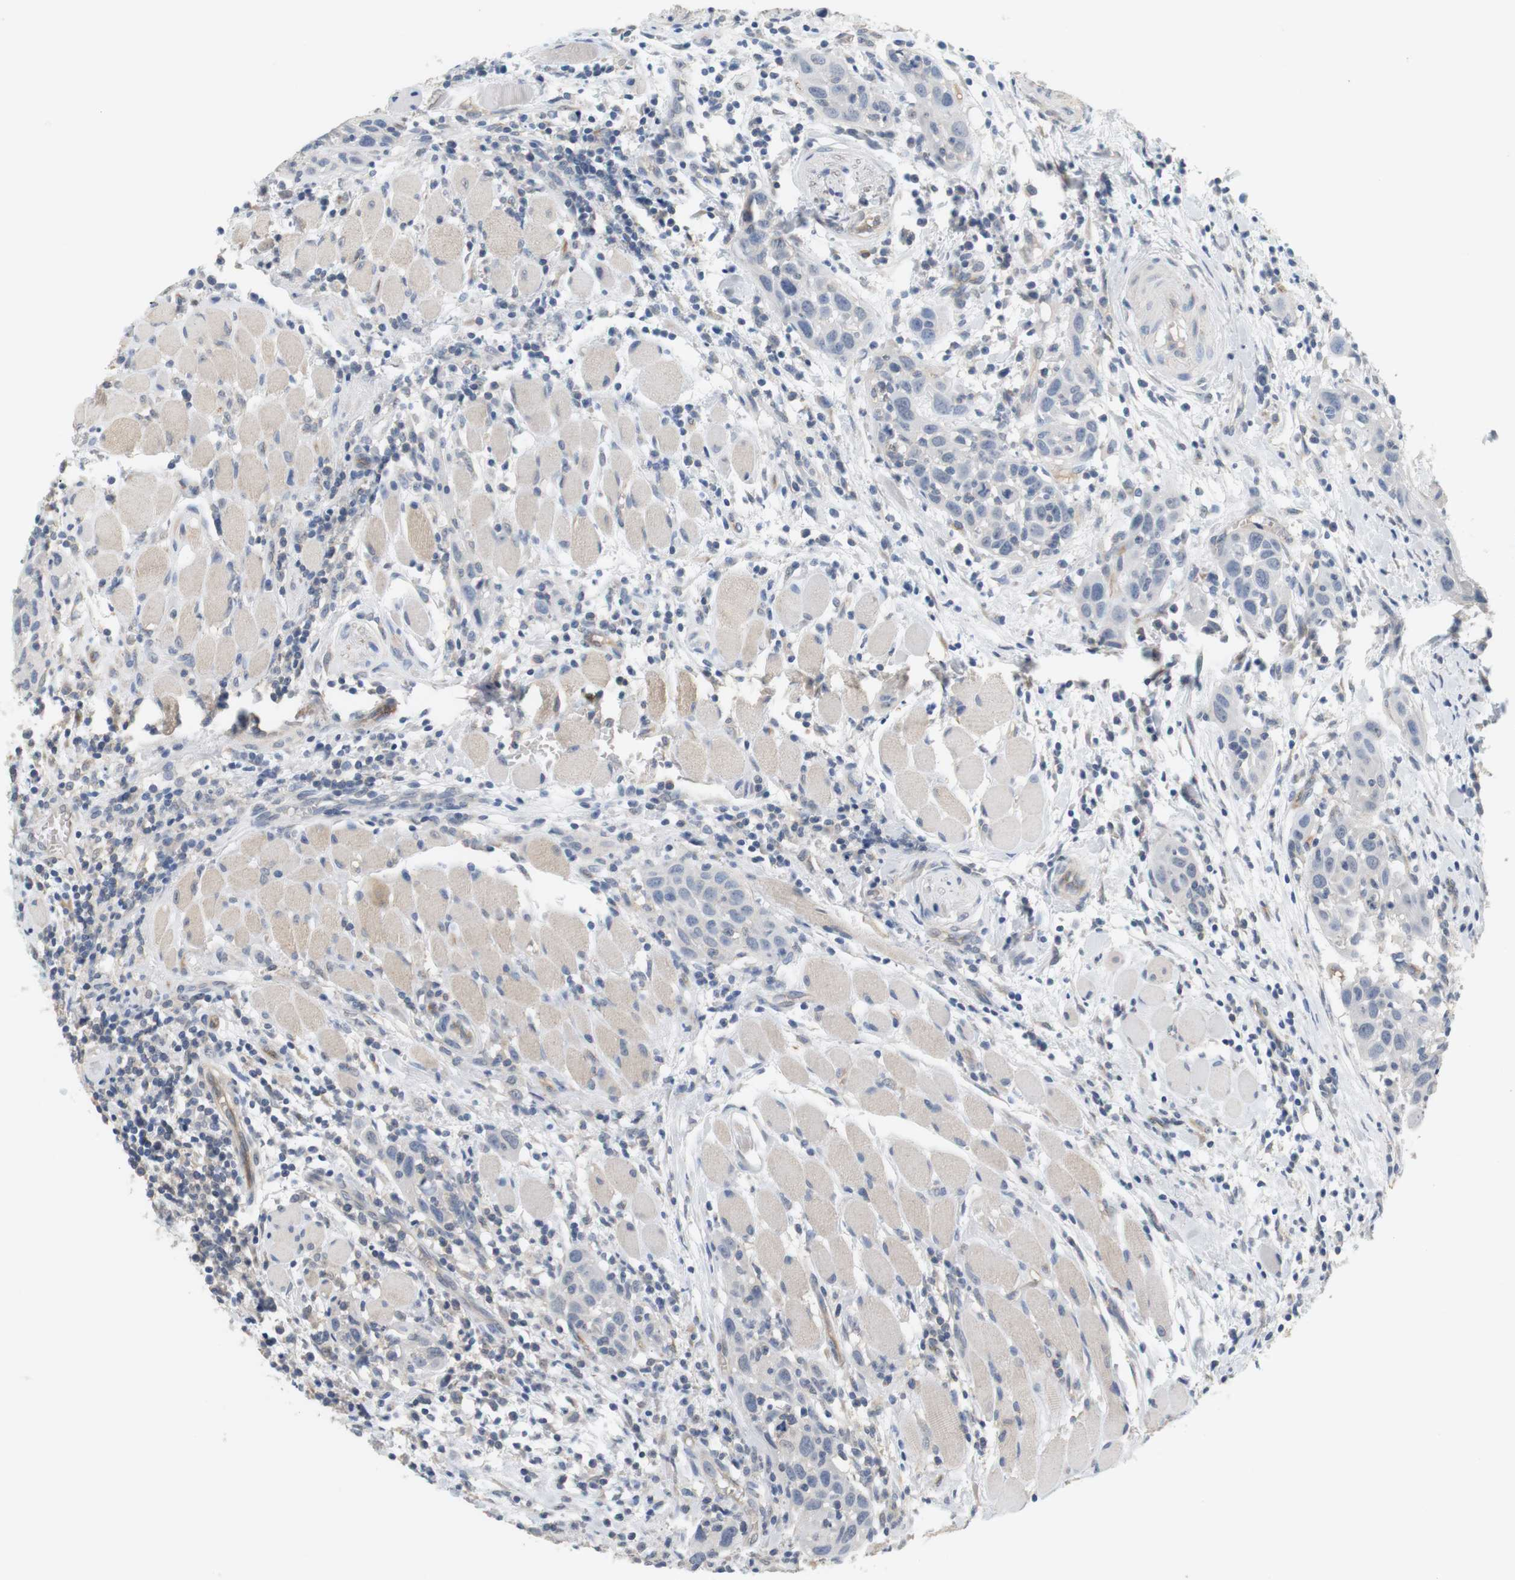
{"staining": {"intensity": "negative", "quantity": "none", "location": "none"}, "tissue": "head and neck cancer", "cell_type": "Tumor cells", "image_type": "cancer", "snomed": [{"axis": "morphology", "description": "Squamous cell carcinoma, NOS"}, {"axis": "topography", "description": "Oral tissue"}, {"axis": "topography", "description": "Head-Neck"}], "caption": "The immunohistochemistry micrograph has no significant staining in tumor cells of head and neck cancer (squamous cell carcinoma) tissue.", "gene": "OSR1", "patient": {"sex": "female", "age": 50}}